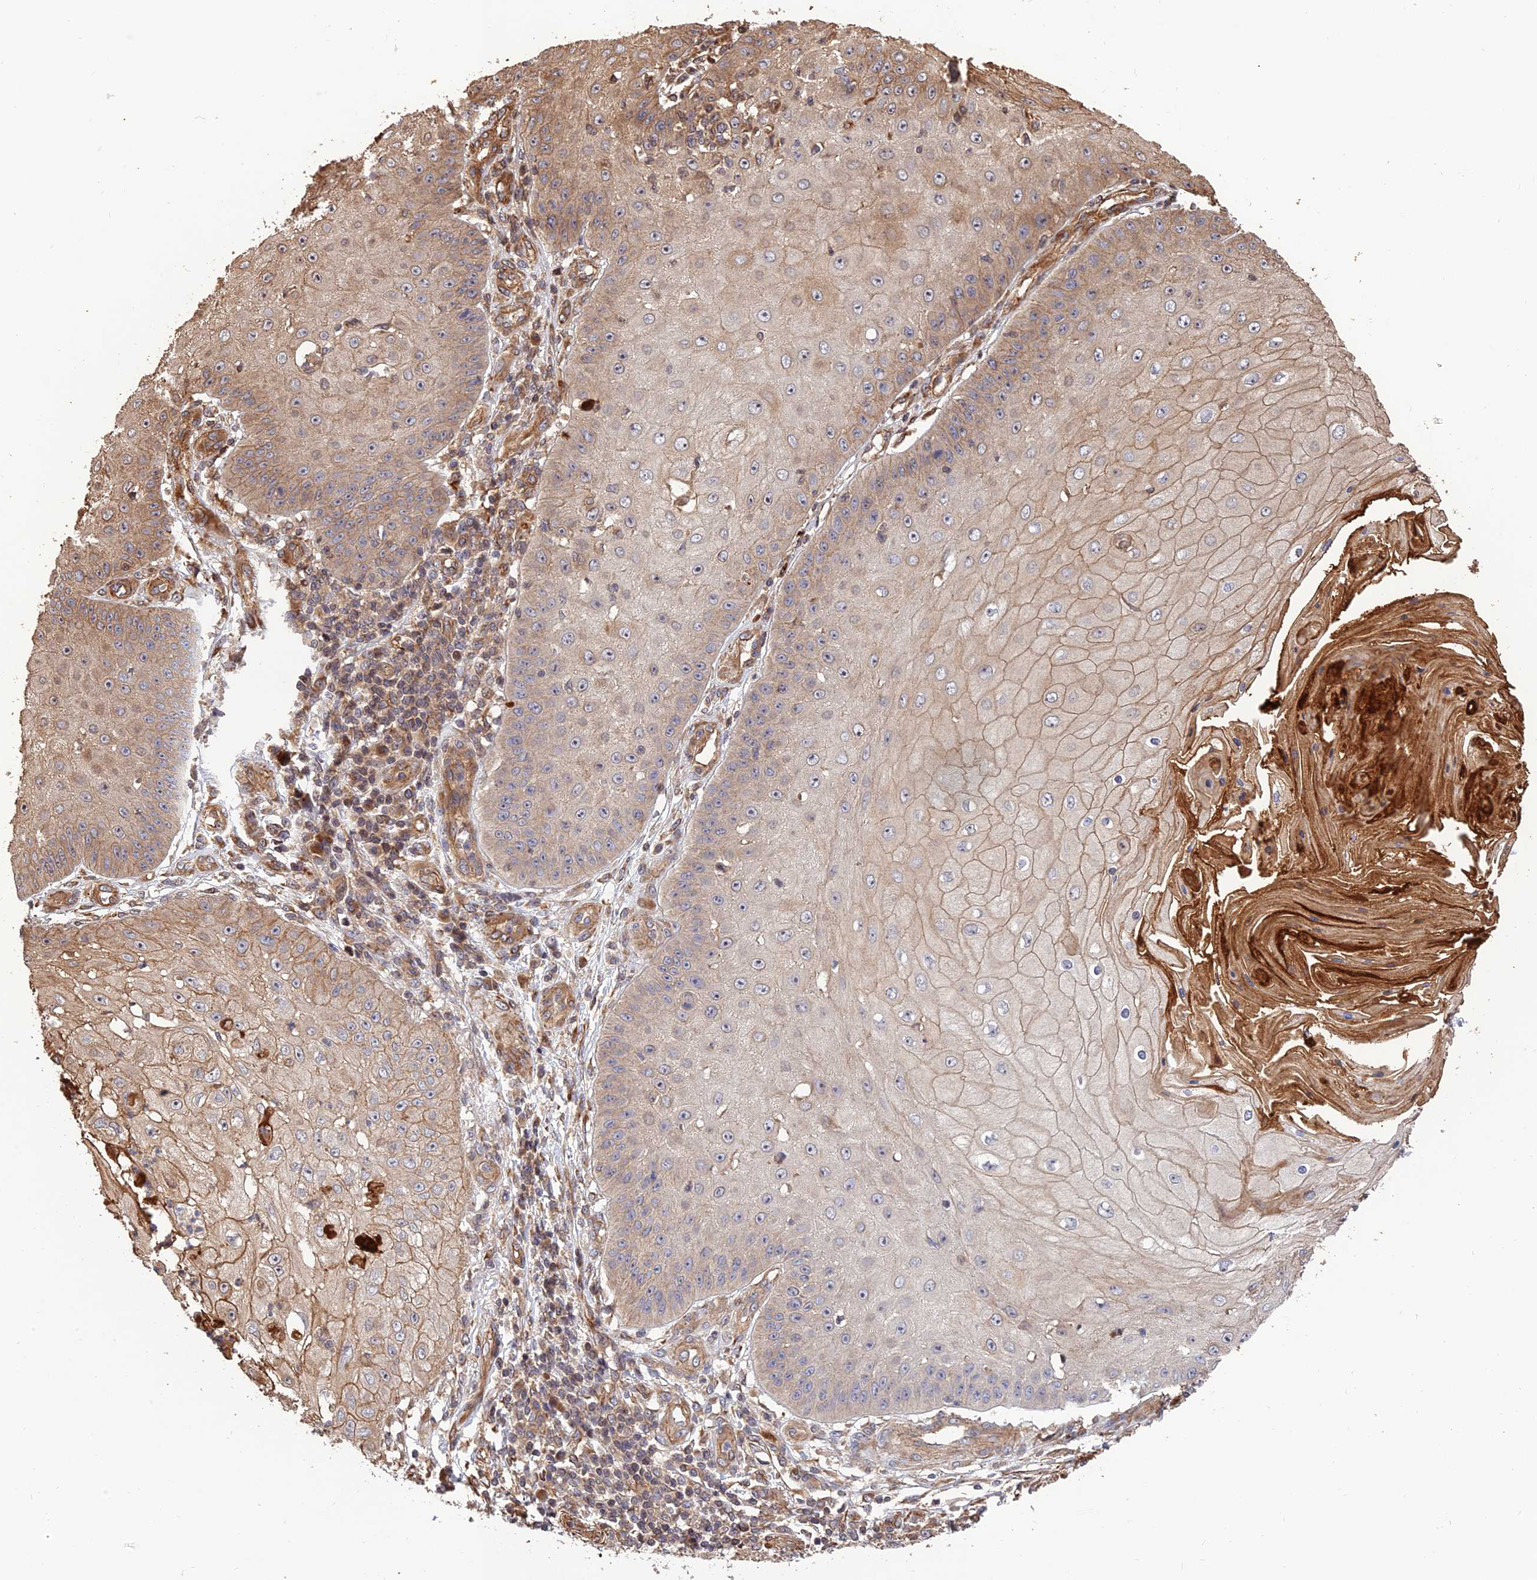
{"staining": {"intensity": "weak", "quantity": "25%-75%", "location": "cytoplasmic/membranous"}, "tissue": "skin cancer", "cell_type": "Tumor cells", "image_type": "cancer", "snomed": [{"axis": "morphology", "description": "Squamous cell carcinoma, NOS"}, {"axis": "topography", "description": "Skin"}], "caption": "The photomicrograph displays staining of squamous cell carcinoma (skin), revealing weak cytoplasmic/membranous protein expression (brown color) within tumor cells. The staining is performed using DAB (3,3'-diaminobenzidine) brown chromogen to label protein expression. The nuclei are counter-stained blue using hematoxylin.", "gene": "CREBL2", "patient": {"sex": "male", "age": 70}}